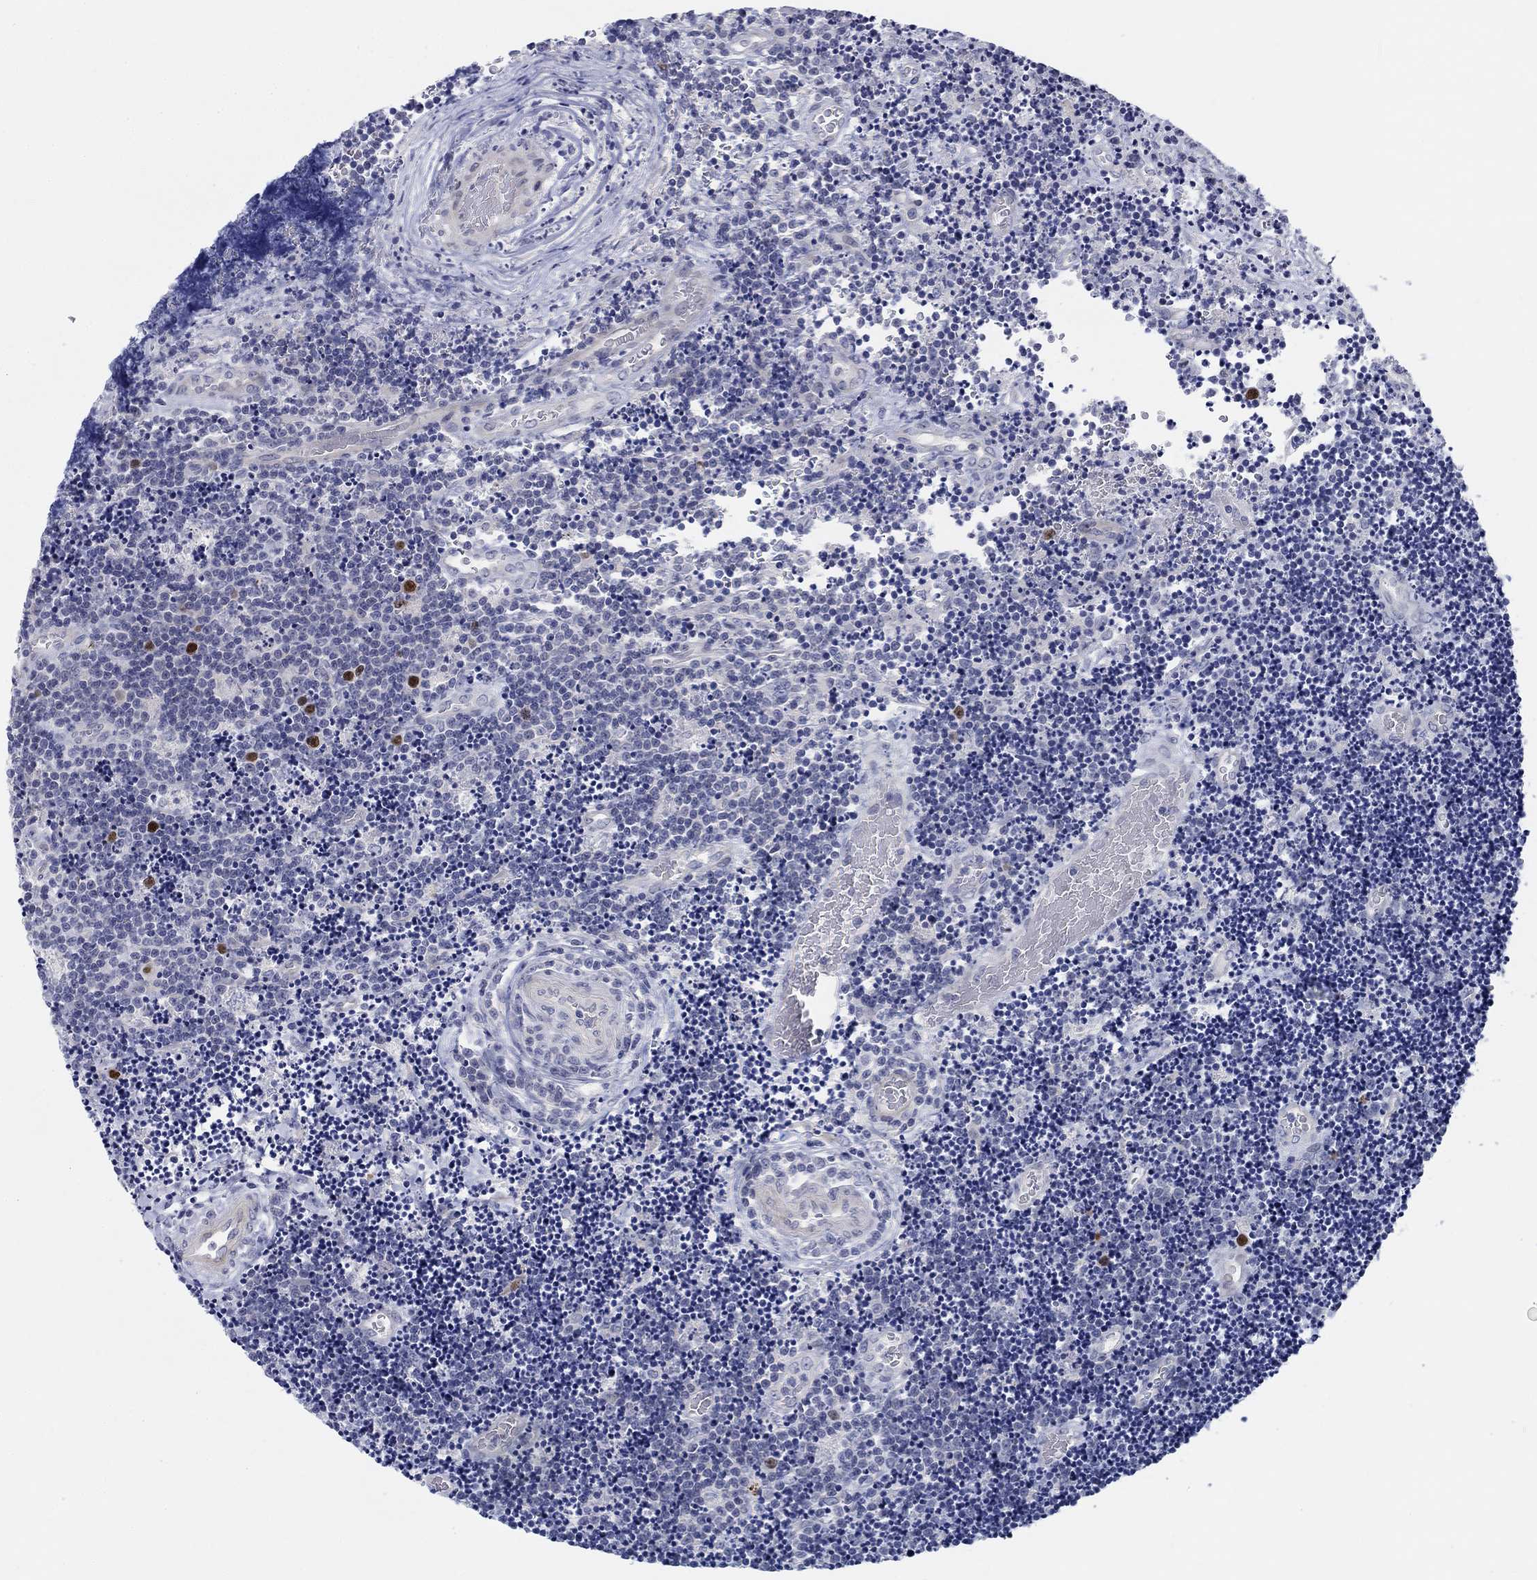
{"staining": {"intensity": "negative", "quantity": "none", "location": "none"}, "tissue": "lymphoma", "cell_type": "Tumor cells", "image_type": "cancer", "snomed": [{"axis": "morphology", "description": "Malignant lymphoma, non-Hodgkin's type, Low grade"}, {"axis": "topography", "description": "Brain"}], "caption": "Immunohistochemistry (IHC) of malignant lymphoma, non-Hodgkin's type (low-grade) displays no expression in tumor cells. (DAB (3,3'-diaminobenzidine) immunohistochemistry (IHC), high magnification).", "gene": "PRC1", "patient": {"sex": "female", "age": 66}}